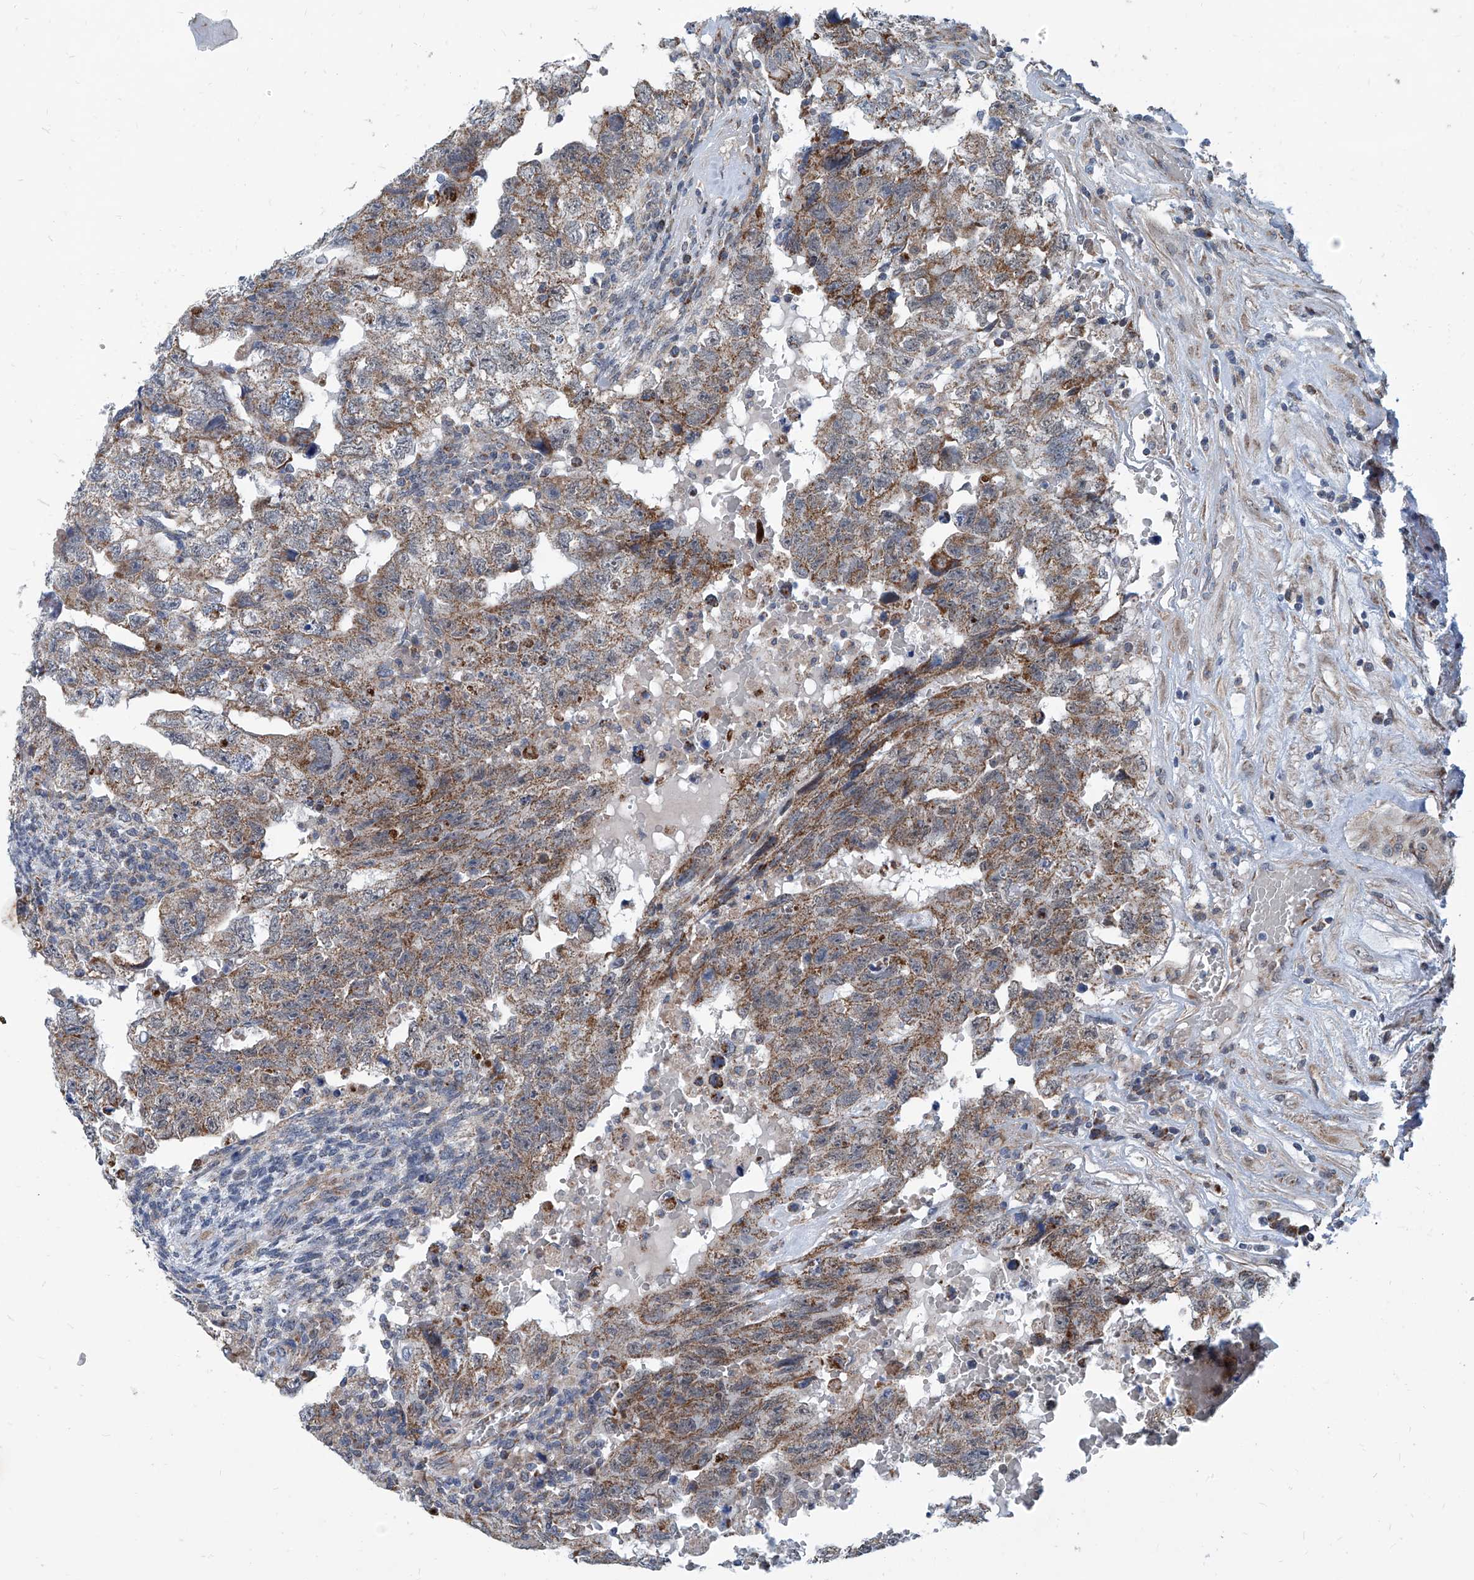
{"staining": {"intensity": "moderate", "quantity": ">75%", "location": "cytoplasmic/membranous"}, "tissue": "testis cancer", "cell_type": "Tumor cells", "image_type": "cancer", "snomed": [{"axis": "morphology", "description": "Carcinoma, Embryonal, NOS"}, {"axis": "topography", "description": "Testis"}], "caption": "Embryonal carcinoma (testis) was stained to show a protein in brown. There is medium levels of moderate cytoplasmic/membranous staining in approximately >75% of tumor cells. Nuclei are stained in blue.", "gene": "USP48", "patient": {"sex": "male", "age": 36}}